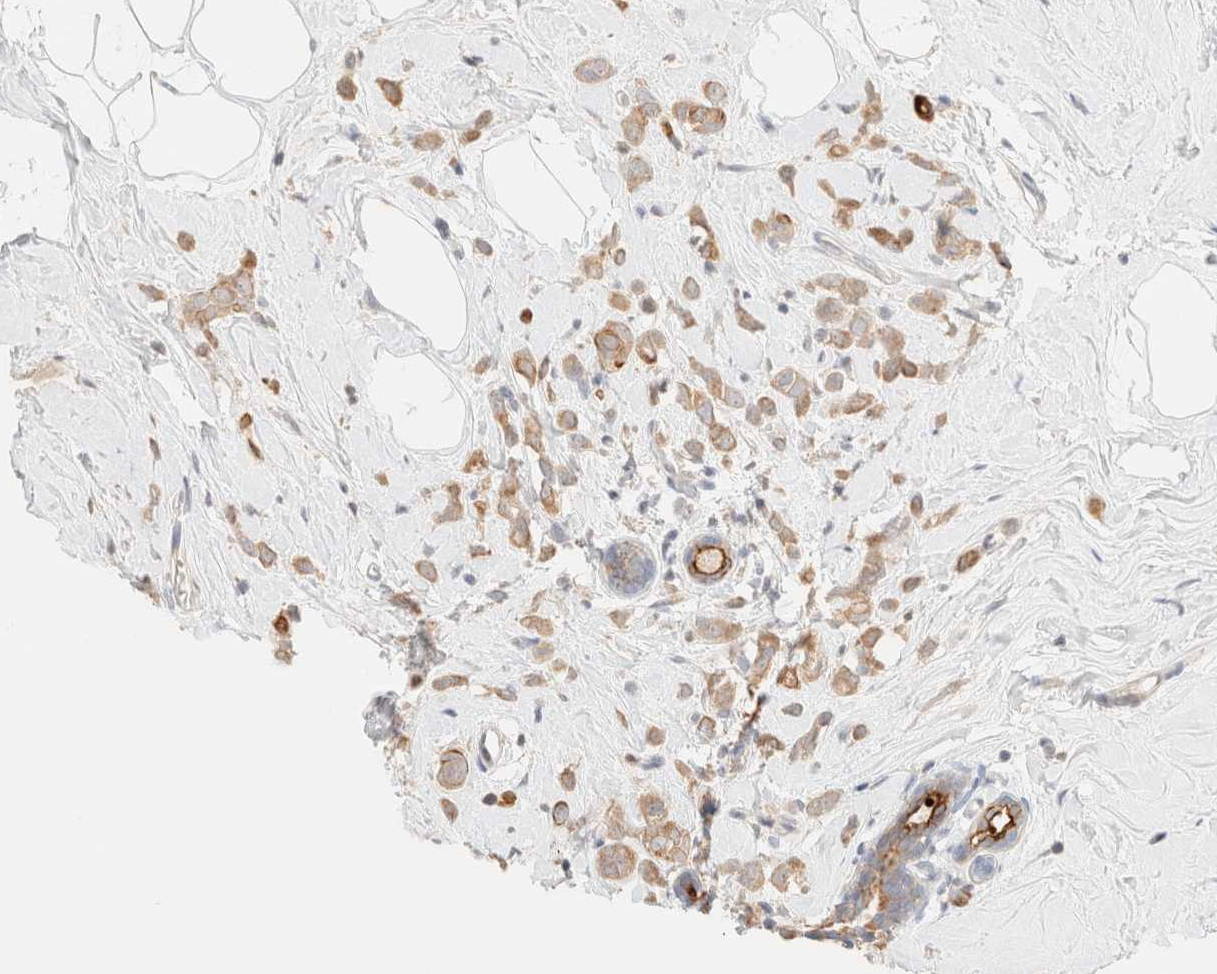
{"staining": {"intensity": "moderate", "quantity": ">75%", "location": "cytoplasmic/membranous"}, "tissue": "breast cancer", "cell_type": "Tumor cells", "image_type": "cancer", "snomed": [{"axis": "morphology", "description": "Lobular carcinoma"}, {"axis": "topography", "description": "Breast"}], "caption": "Lobular carcinoma (breast) stained with a brown dye demonstrates moderate cytoplasmic/membranous positive expression in approximately >75% of tumor cells.", "gene": "SGSM2", "patient": {"sex": "female", "age": 47}}